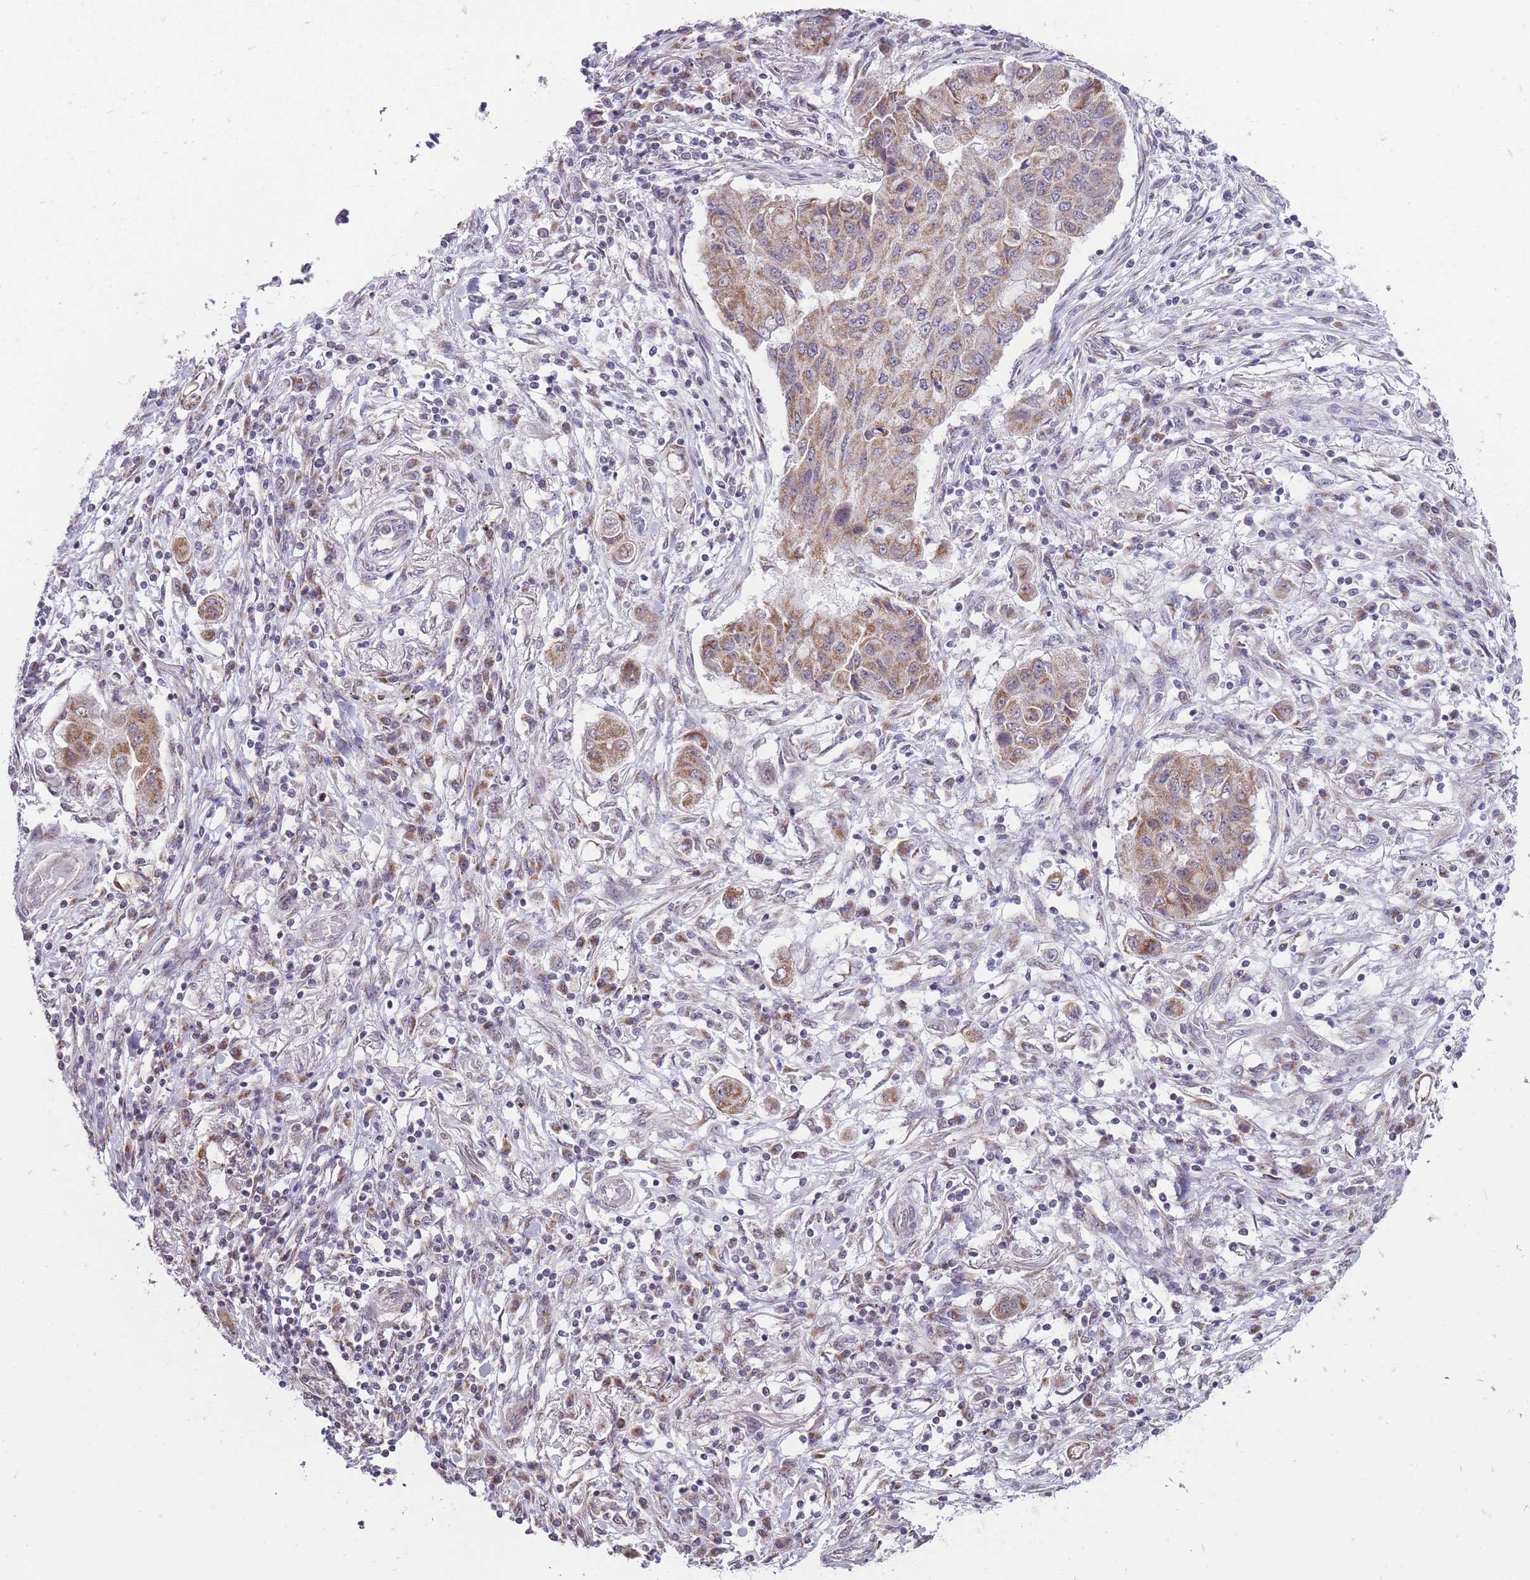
{"staining": {"intensity": "moderate", "quantity": "<25%", "location": "cytoplasmic/membranous"}, "tissue": "lung cancer", "cell_type": "Tumor cells", "image_type": "cancer", "snomed": [{"axis": "morphology", "description": "Squamous cell carcinoma, NOS"}, {"axis": "topography", "description": "Lung"}], "caption": "Moderate cytoplasmic/membranous positivity is present in approximately <25% of tumor cells in lung cancer.", "gene": "NELL1", "patient": {"sex": "male", "age": 74}}